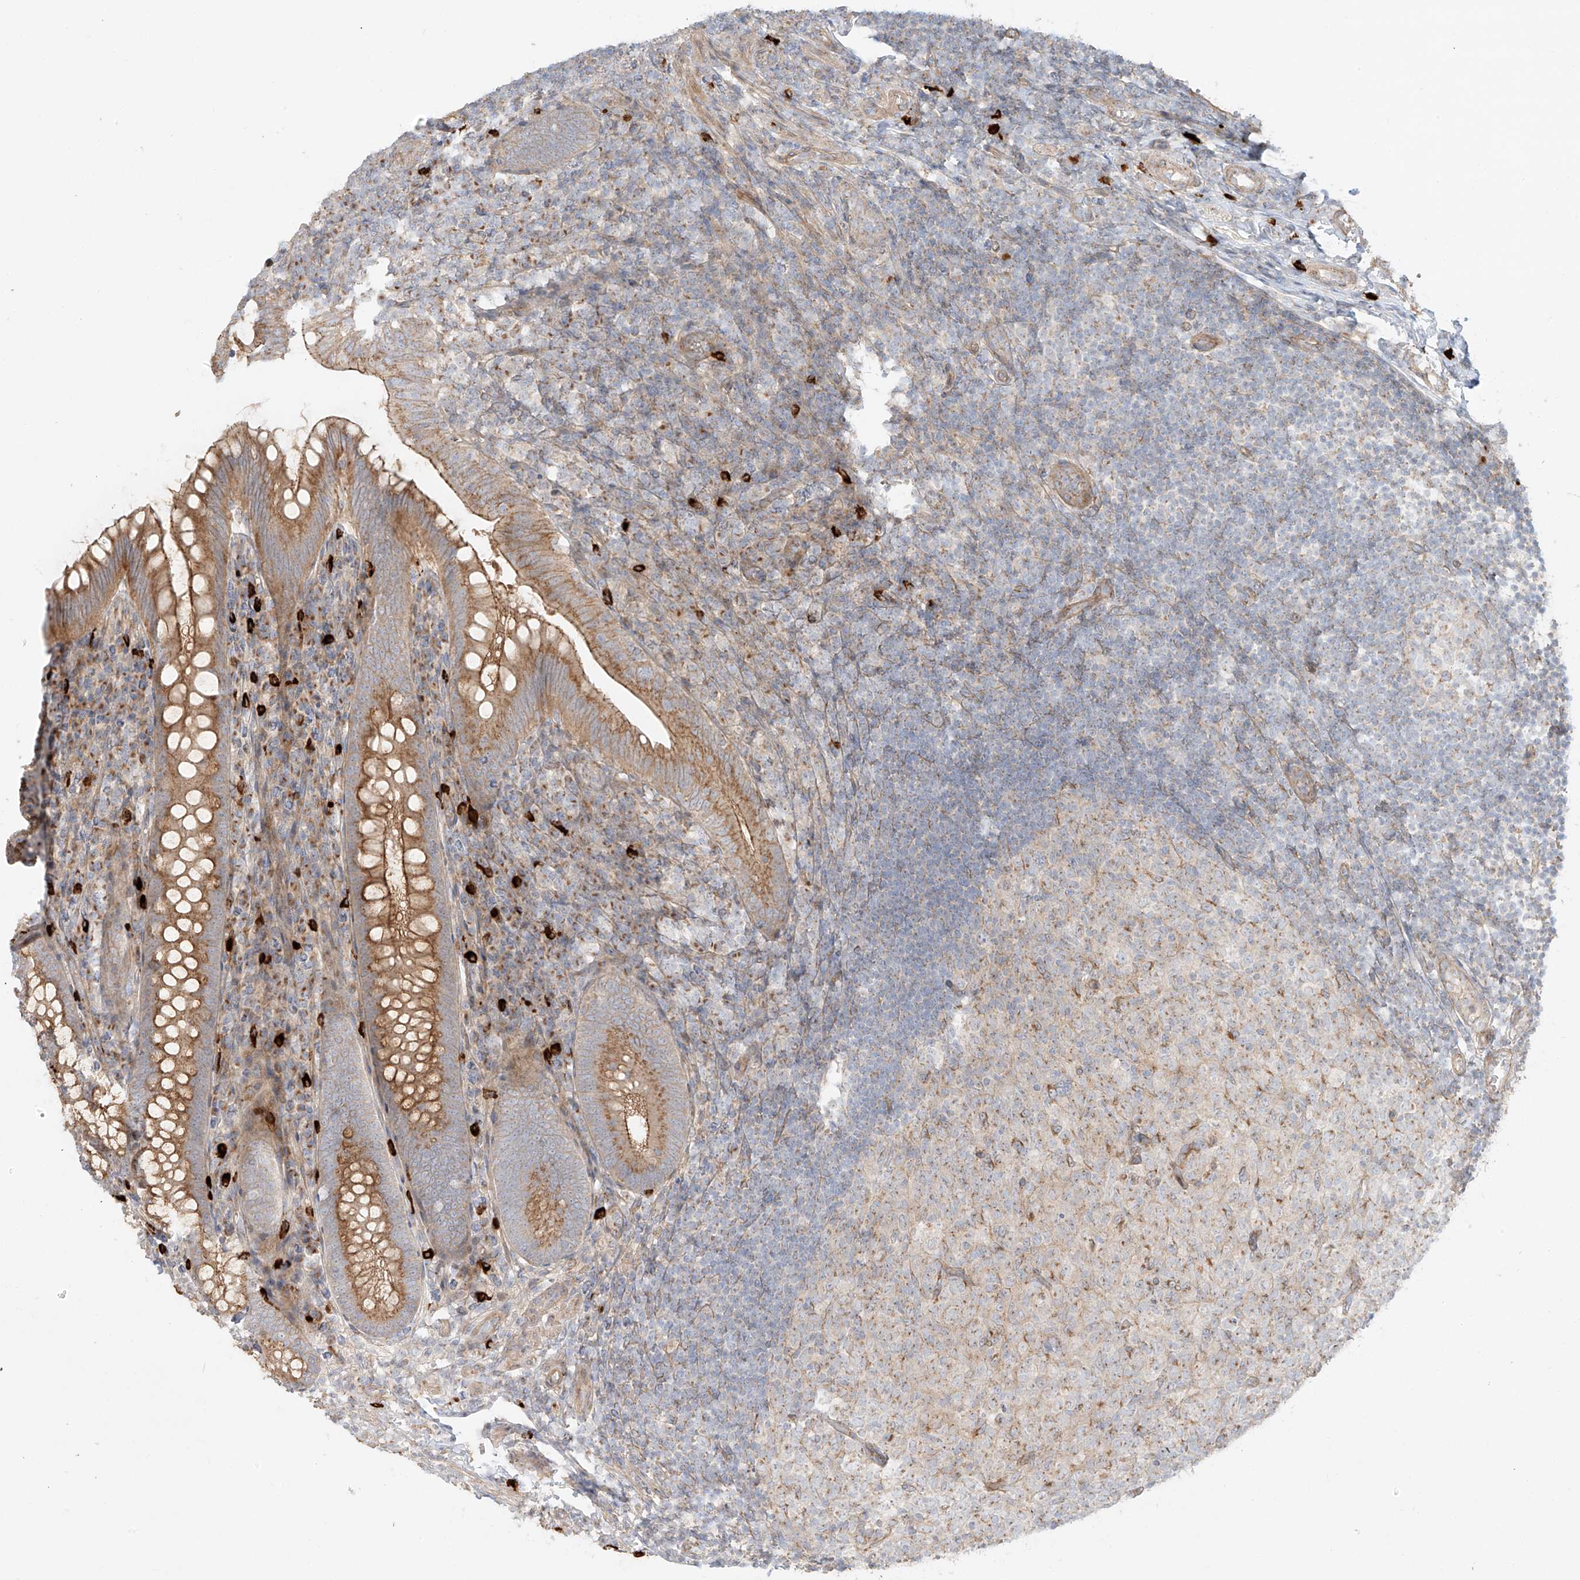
{"staining": {"intensity": "moderate", "quantity": ">75%", "location": "cytoplasmic/membranous"}, "tissue": "appendix", "cell_type": "Glandular cells", "image_type": "normal", "snomed": [{"axis": "morphology", "description": "Normal tissue, NOS"}, {"axis": "topography", "description": "Appendix"}], "caption": "IHC micrograph of benign appendix: appendix stained using immunohistochemistry (IHC) exhibits medium levels of moderate protein expression localized specifically in the cytoplasmic/membranous of glandular cells, appearing as a cytoplasmic/membranous brown color.", "gene": "ZNF287", "patient": {"sex": "male", "age": 14}}